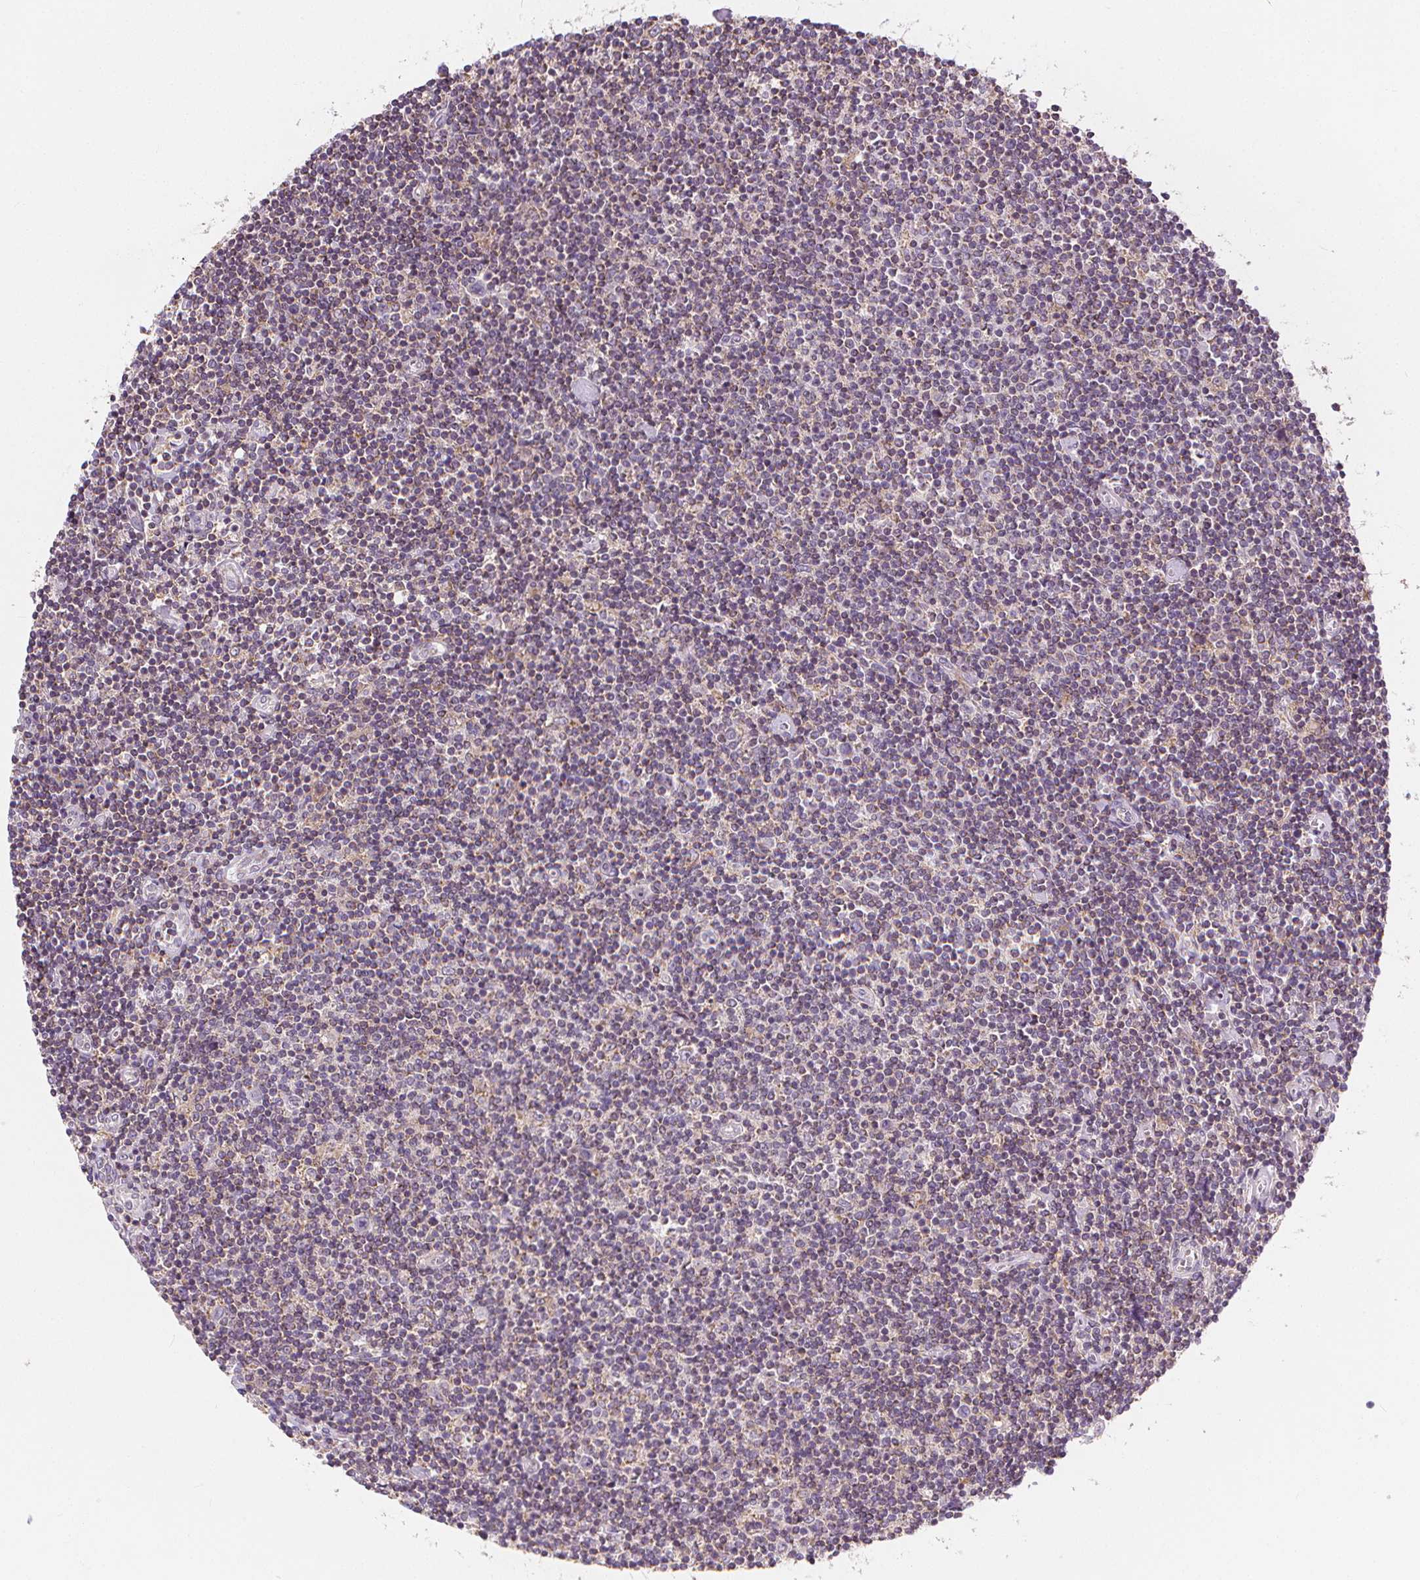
{"staining": {"intensity": "negative", "quantity": "none", "location": "none"}, "tissue": "lymphoma", "cell_type": "Tumor cells", "image_type": "cancer", "snomed": [{"axis": "morphology", "description": "Hodgkin's disease, NOS"}, {"axis": "topography", "description": "Lymph node"}], "caption": "DAB (3,3'-diaminobenzidine) immunohistochemical staining of Hodgkin's disease demonstrates no significant positivity in tumor cells. (DAB (3,3'-diaminobenzidine) immunohistochemistry (IHC), high magnification).", "gene": "RAB20", "patient": {"sex": "male", "age": 40}}